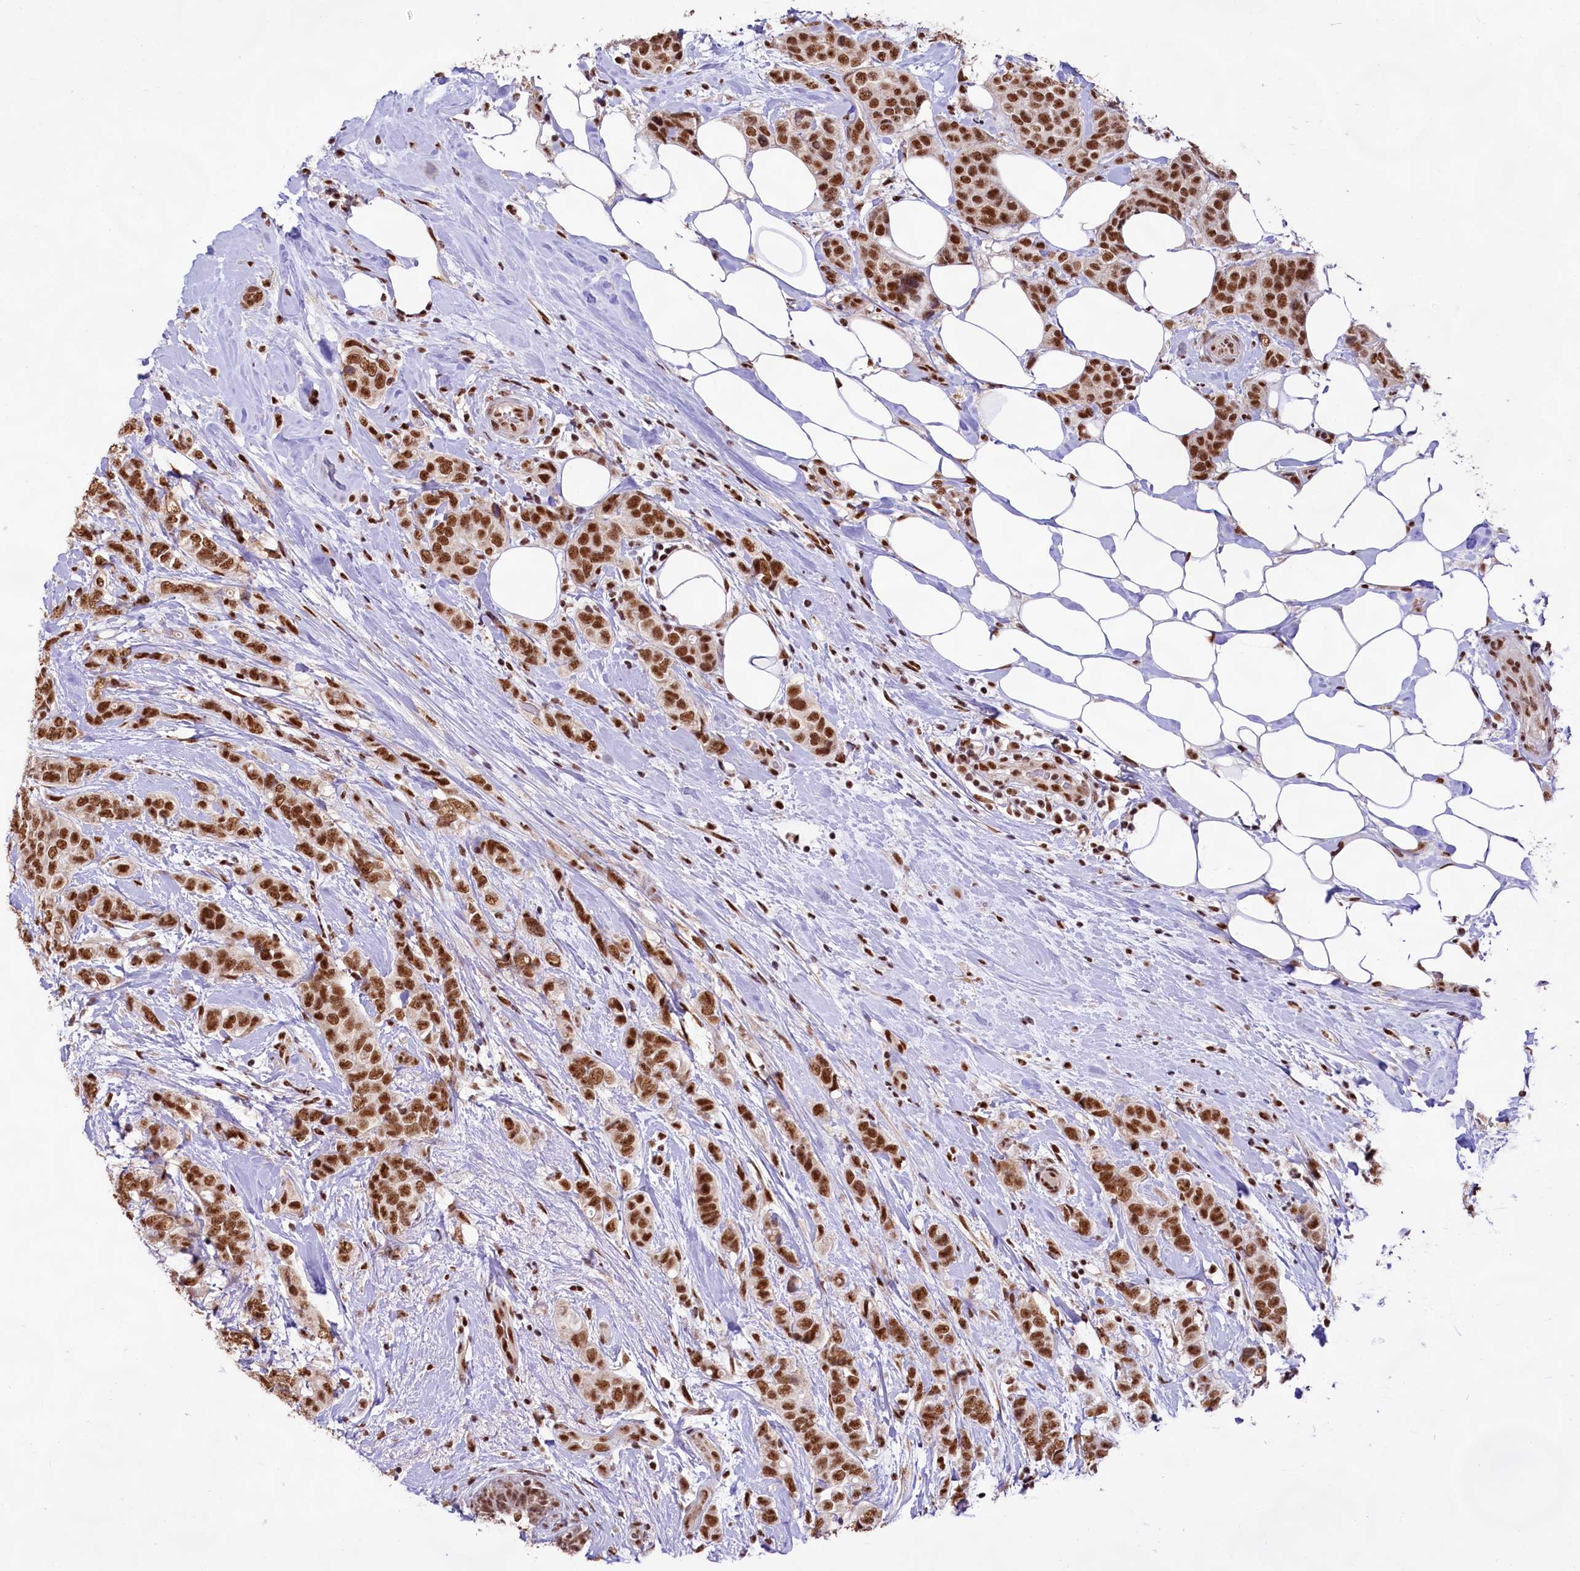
{"staining": {"intensity": "strong", "quantity": ">75%", "location": "nuclear"}, "tissue": "breast cancer", "cell_type": "Tumor cells", "image_type": "cancer", "snomed": [{"axis": "morphology", "description": "Lobular carcinoma"}, {"axis": "topography", "description": "Breast"}], "caption": "High-magnification brightfield microscopy of breast cancer (lobular carcinoma) stained with DAB (3,3'-diaminobenzidine) (brown) and counterstained with hematoxylin (blue). tumor cells exhibit strong nuclear staining is appreciated in about>75% of cells.", "gene": "HIRA", "patient": {"sex": "female", "age": 51}}